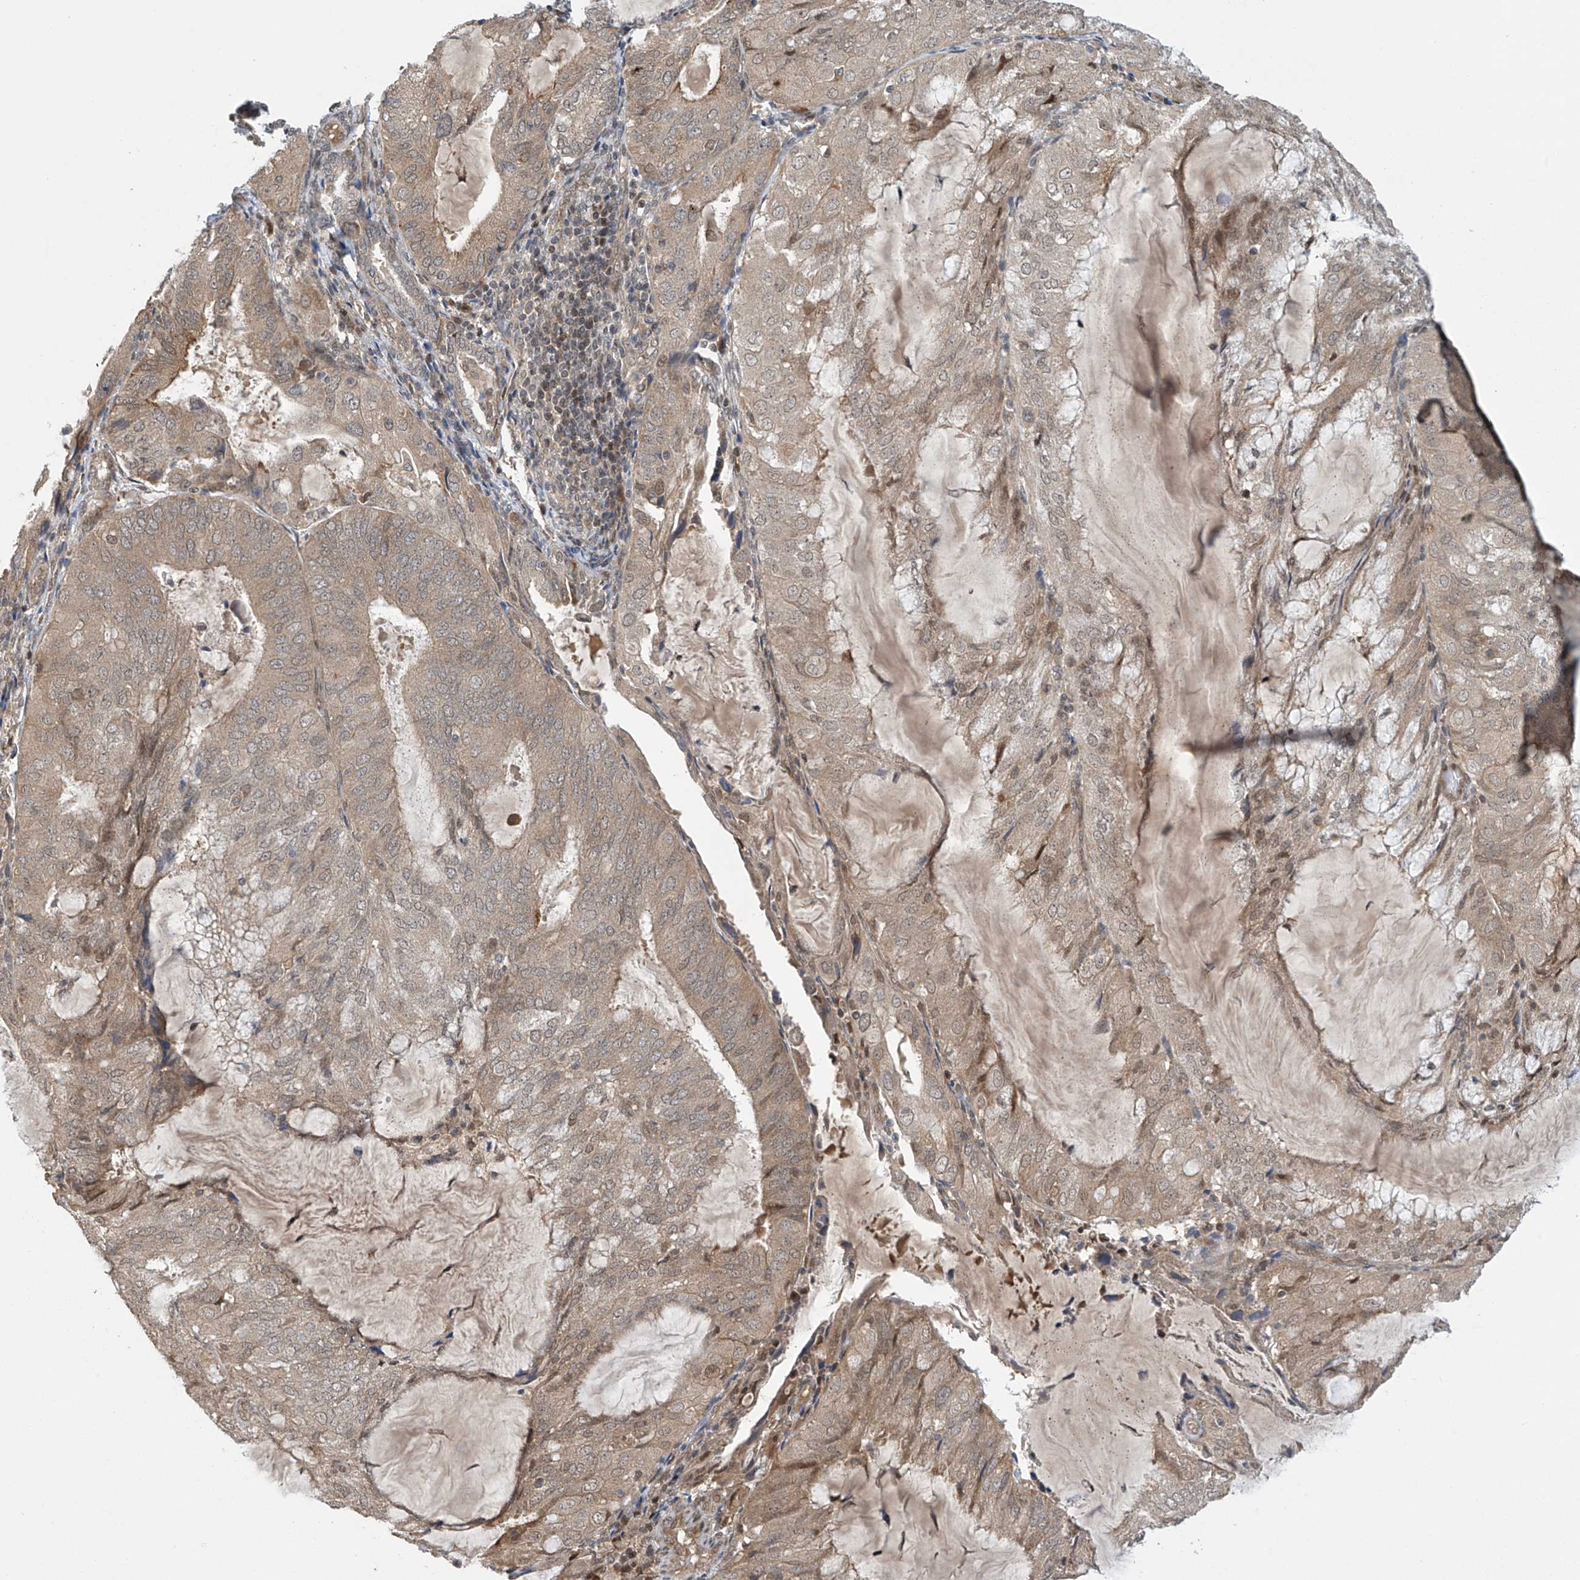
{"staining": {"intensity": "weak", "quantity": ">75%", "location": "cytoplasmic/membranous"}, "tissue": "endometrial cancer", "cell_type": "Tumor cells", "image_type": "cancer", "snomed": [{"axis": "morphology", "description": "Adenocarcinoma, NOS"}, {"axis": "topography", "description": "Endometrium"}], "caption": "A histopathology image showing weak cytoplasmic/membranous staining in about >75% of tumor cells in endometrial cancer (adenocarcinoma), as visualized by brown immunohistochemical staining.", "gene": "ABHD13", "patient": {"sex": "female", "age": 81}}